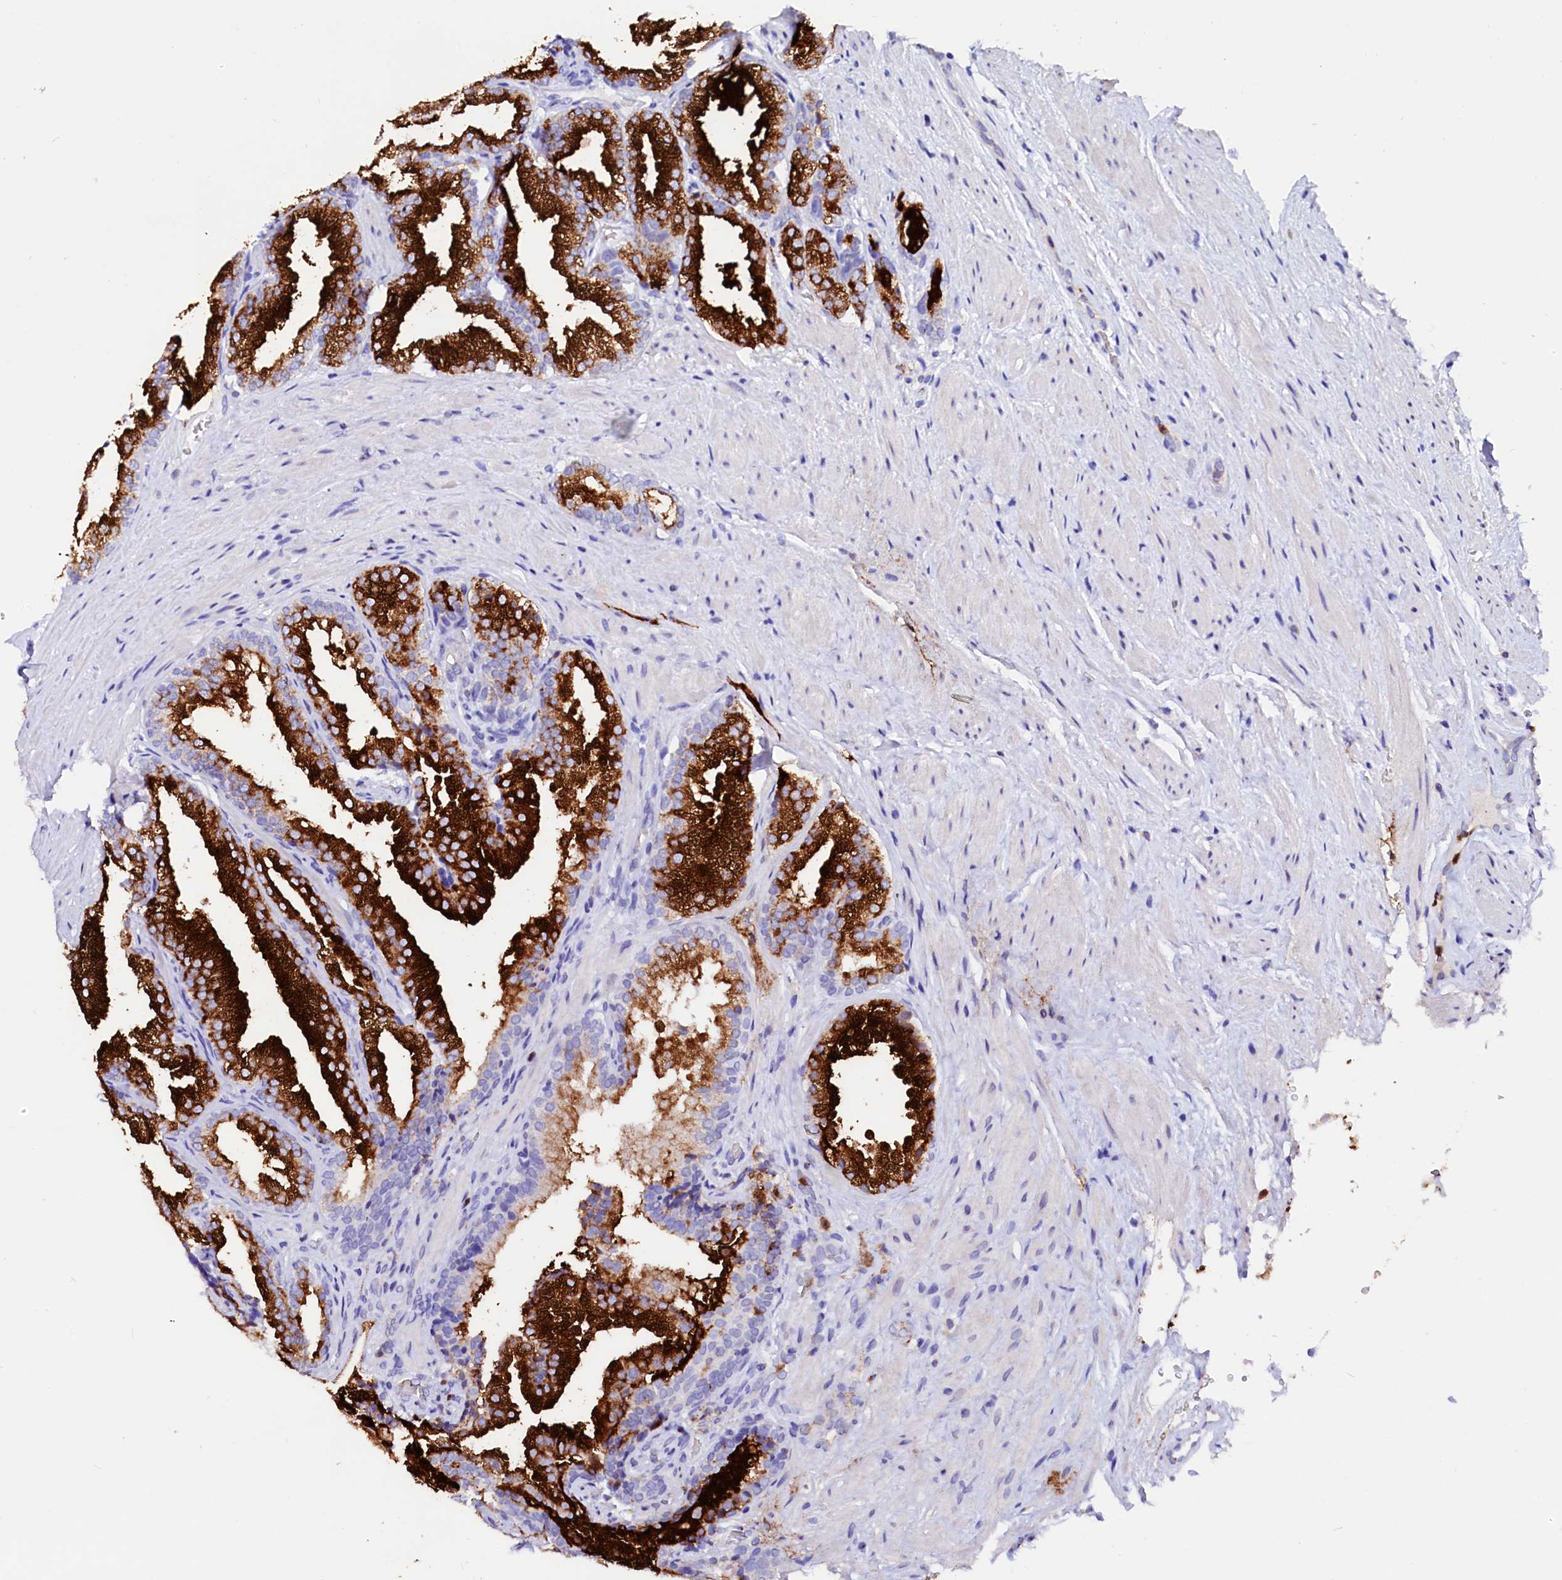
{"staining": {"intensity": "strong", "quantity": "25%-75%", "location": "cytoplasmic/membranous"}, "tissue": "prostate", "cell_type": "Glandular cells", "image_type": "normal", "snomed": [{"axis": "morphology", "description": "Normal tissue, NOS"}, {"axis": "topography", "description": "Prostate"}], "caption": "Protein expression by IHC exhibits strong cytoplasmic/membranous expression in approximately 25%-75% of glandular cells in benign prostate.", "gene": "RAB27A", "patient": {"sex": "male", "age": 76}}